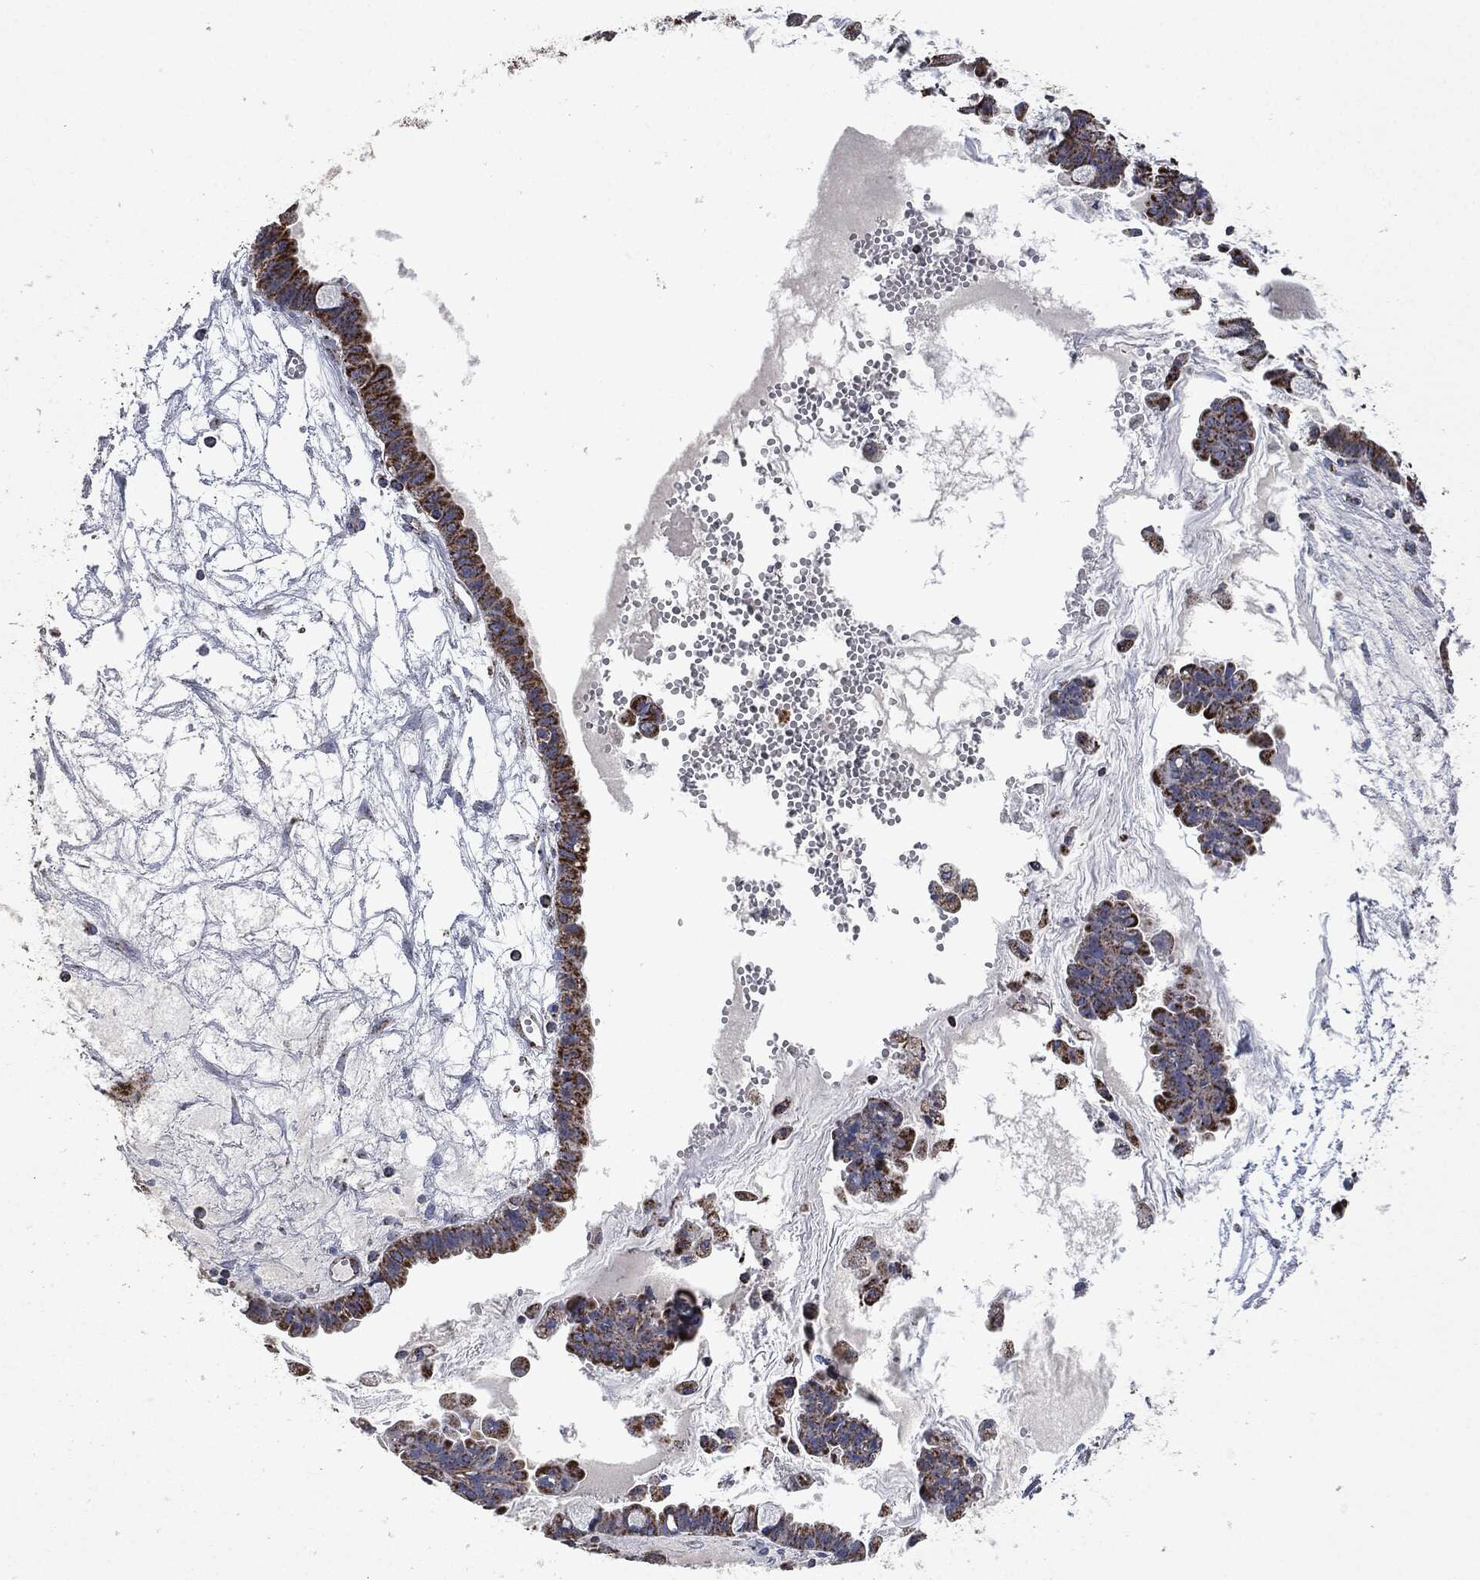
{"staining": {"intensity": "strong", "quantity": ">75%", "location": "cytoplasmic/membranous"}, "tissue": "ovarian cancer", "cell_type": "Tumor cells", "image_type": "cancer", "snomed": [{"axis": "morphology", "description": "Cystadenocarcinoma, mucinous, NOS"}, {"axis": "topography", "description": "Ovary"}], "caption": "Brown immunohistochemical staining in mucinous cystadenocarcinoma (ovarian) shows strong cytoplasmic/membranous staining in approximately >75% of tumor cells.", "gene": "RYK", "patient": {"sex": "female", "age": 63}}